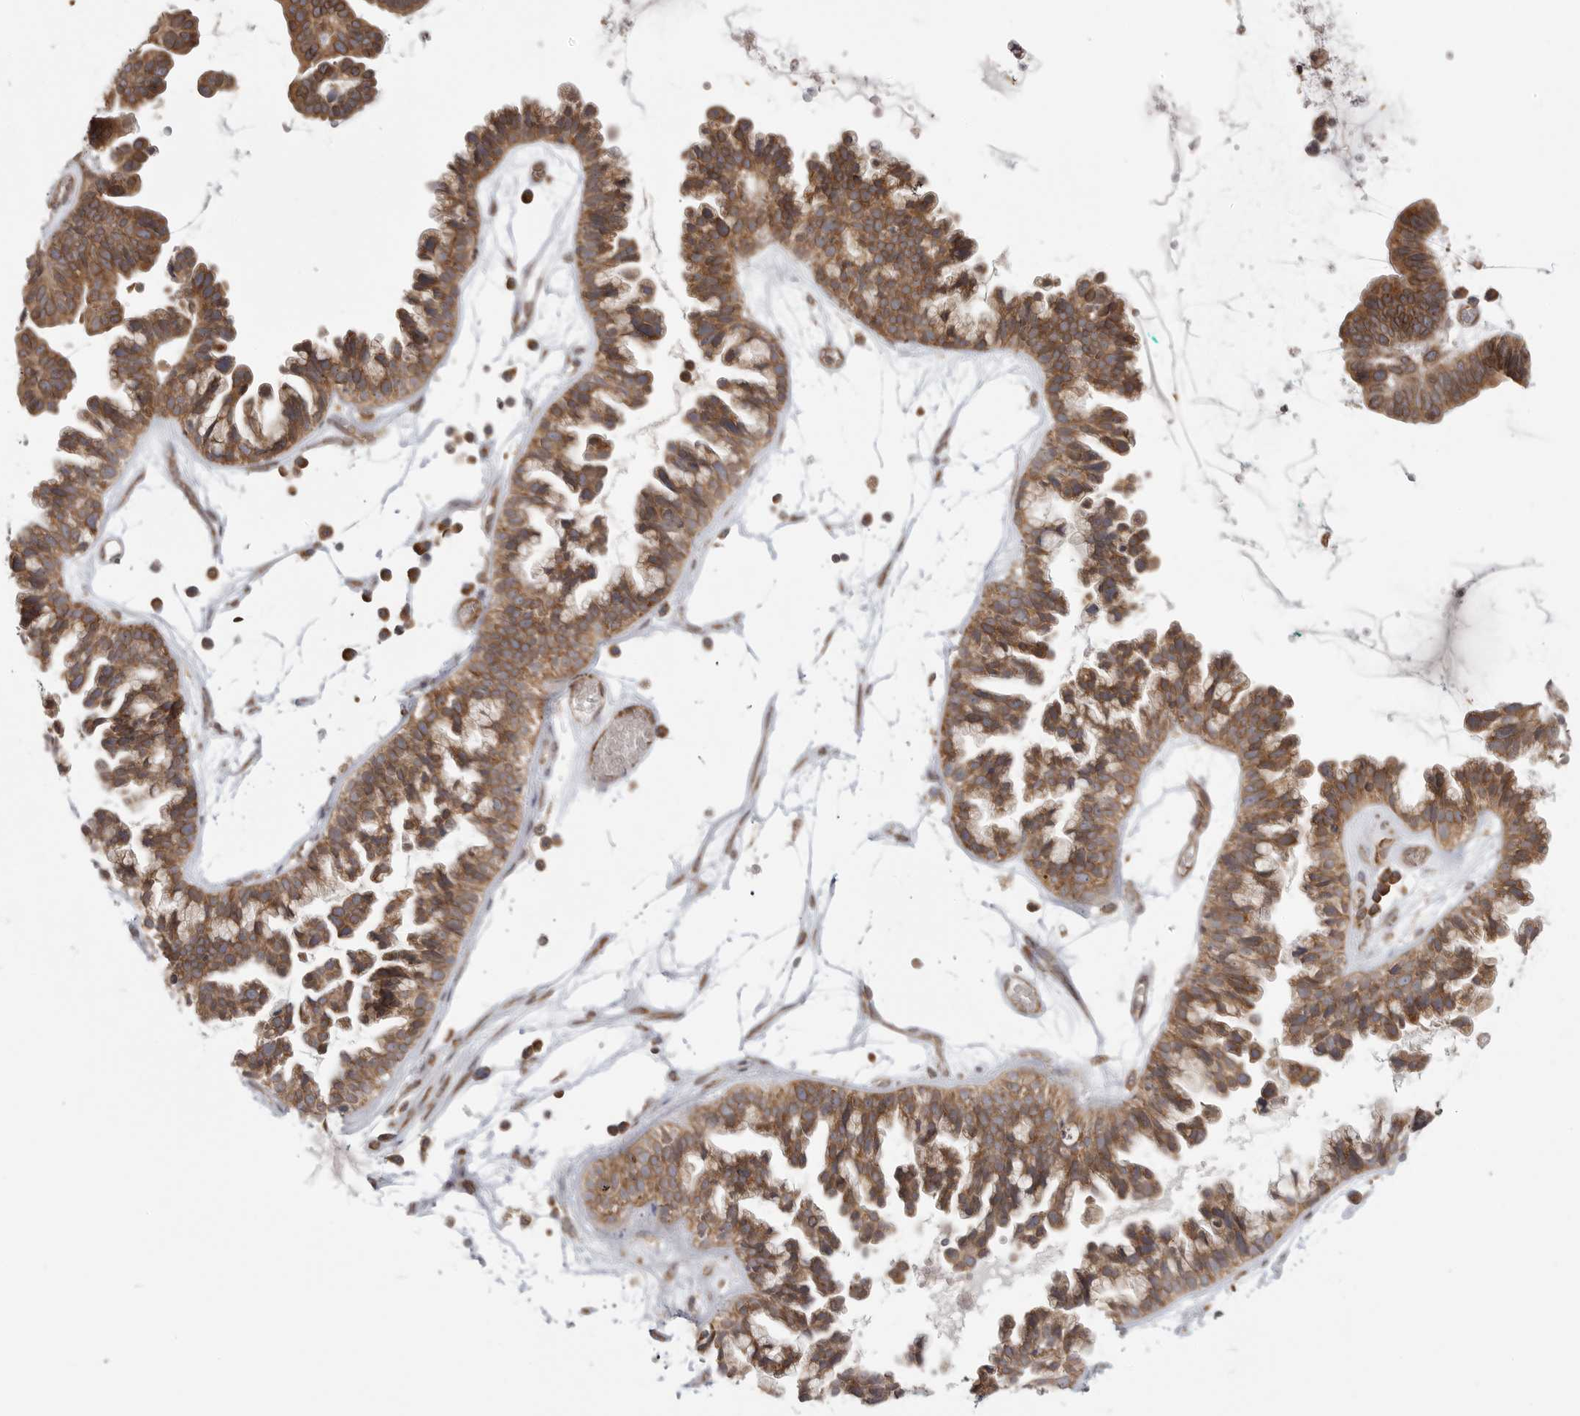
{"staining": {"intensity": "moderate", "quantity": ">75%", "location": "cytoplasmic/membranous"}, "tissue": "ovarian cancer", "cell_type": "Tumor cells", "image_type": "cancer", "snomed": [{"axis": "morphology", "description": "Cystadenocarcinoma, serous, NOS"}, {"axis": "topography", "description": "Ovary"}], "caption": "Immunohistochemical staining of ovarian serous cystadenocarcinoma shows medium levels of moderate cytoplasmic/membranous positivity in approximately >75% of tumor cells. (DAB (3,3'-diaminobenzidine) = brown stain, brightfield microscopy at high magnification).", "gene": "CERS2", "patient": {"sex": "female", "age": 56}}